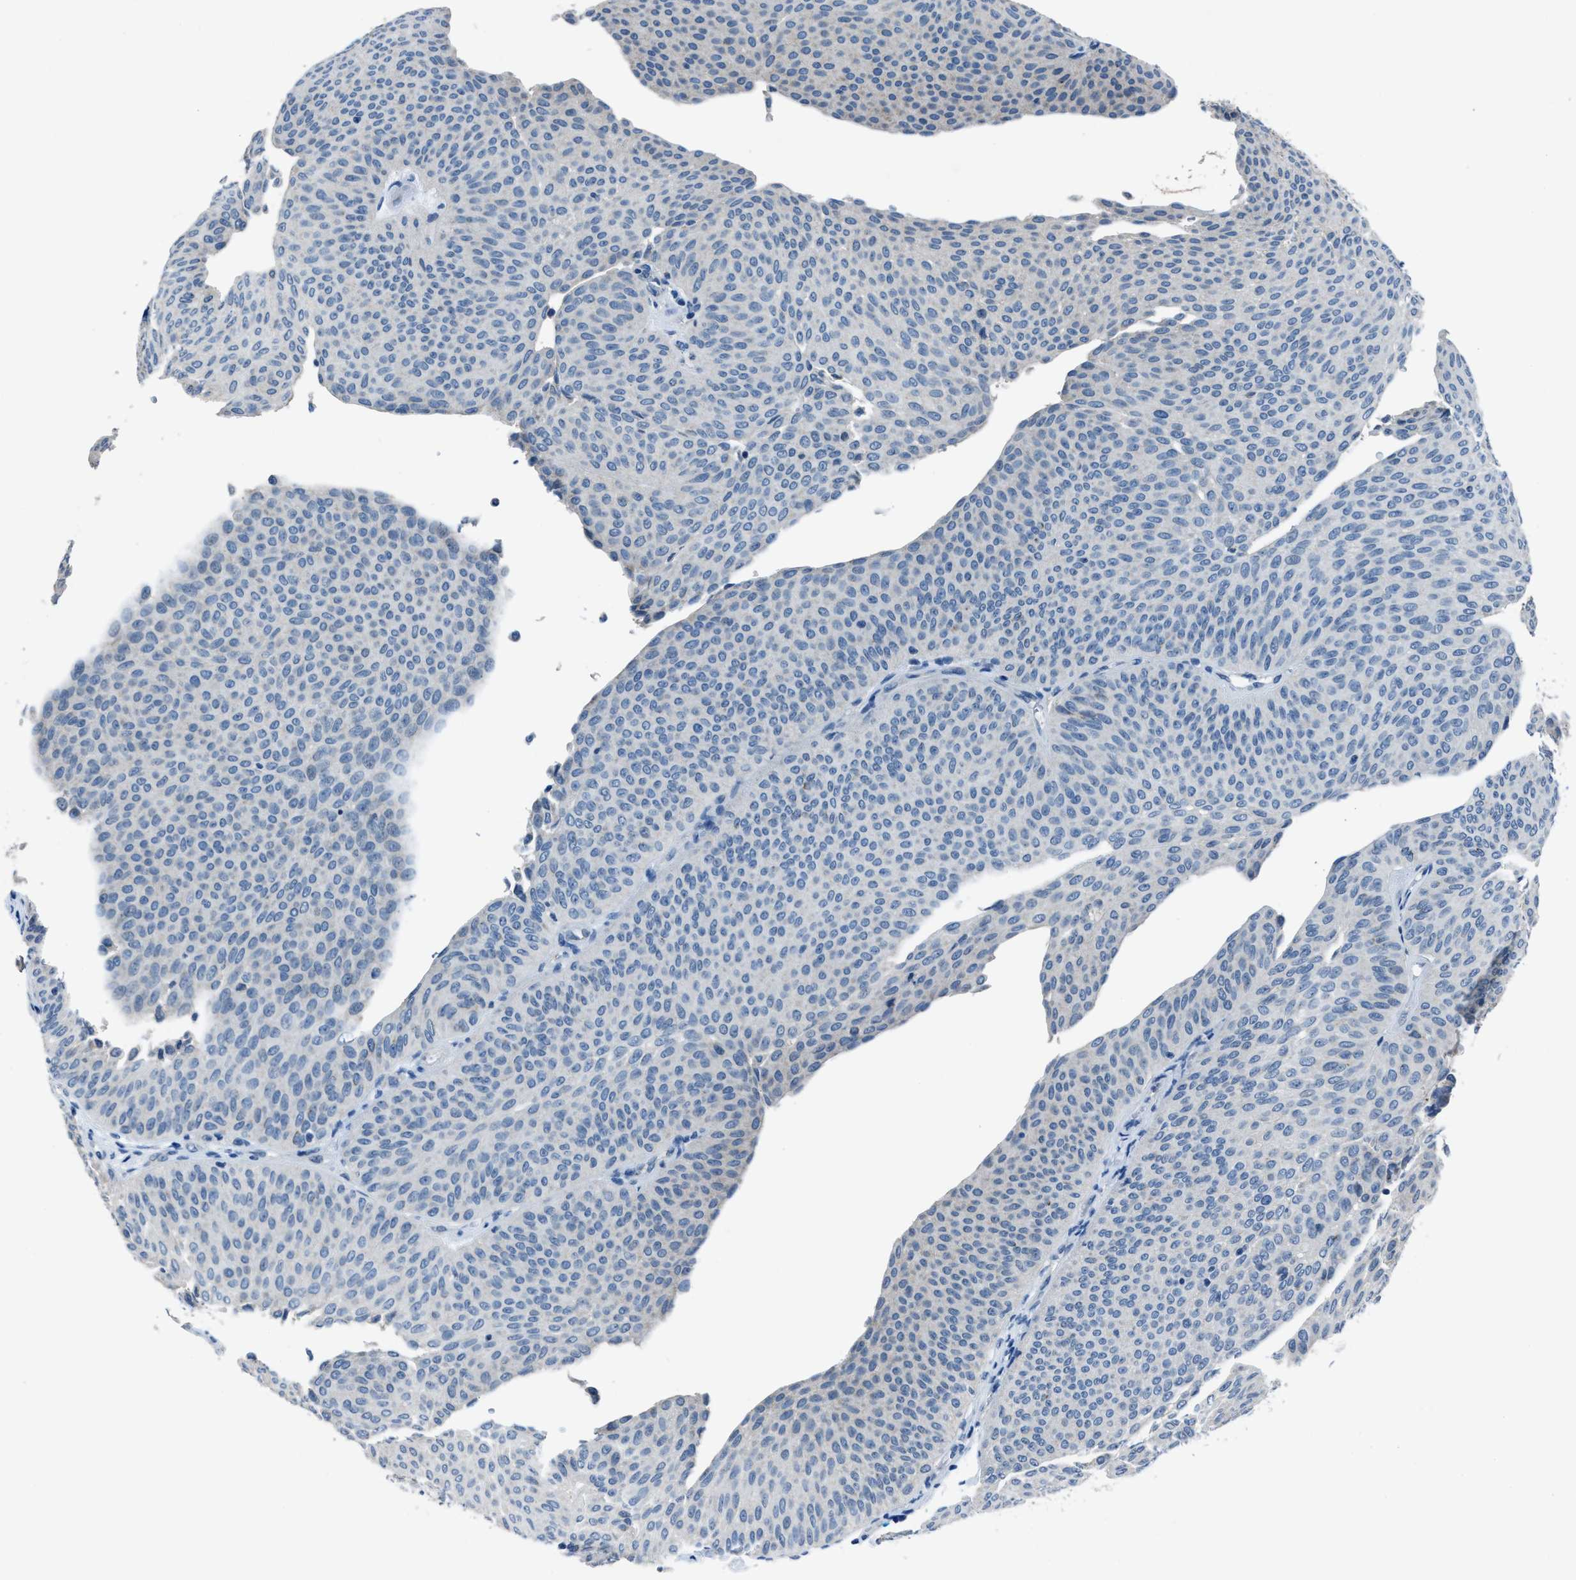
{"staining": {"intensity": "negative", "quantity": "none", "location": "none"}, "tissue": "urothelial cancer", "cell_type": "Tumor cells", "image_type": "cancer", "snomed": [{"axis": "morphology", "description": "Urothelial carcinoma, Low grade"}, {"axis": "topography", "description": "Urinary bladder"}], "caption": "Tumor cells show no significant staining in urothelial cancer. The staining was performed using DAB to visualize the protein expression in brown, while the nuclei were stained in blue with hematoxylin (Magnification: 20x).", "gene": "ADAM2", "patient": {"sex": "female", "age": 60}}